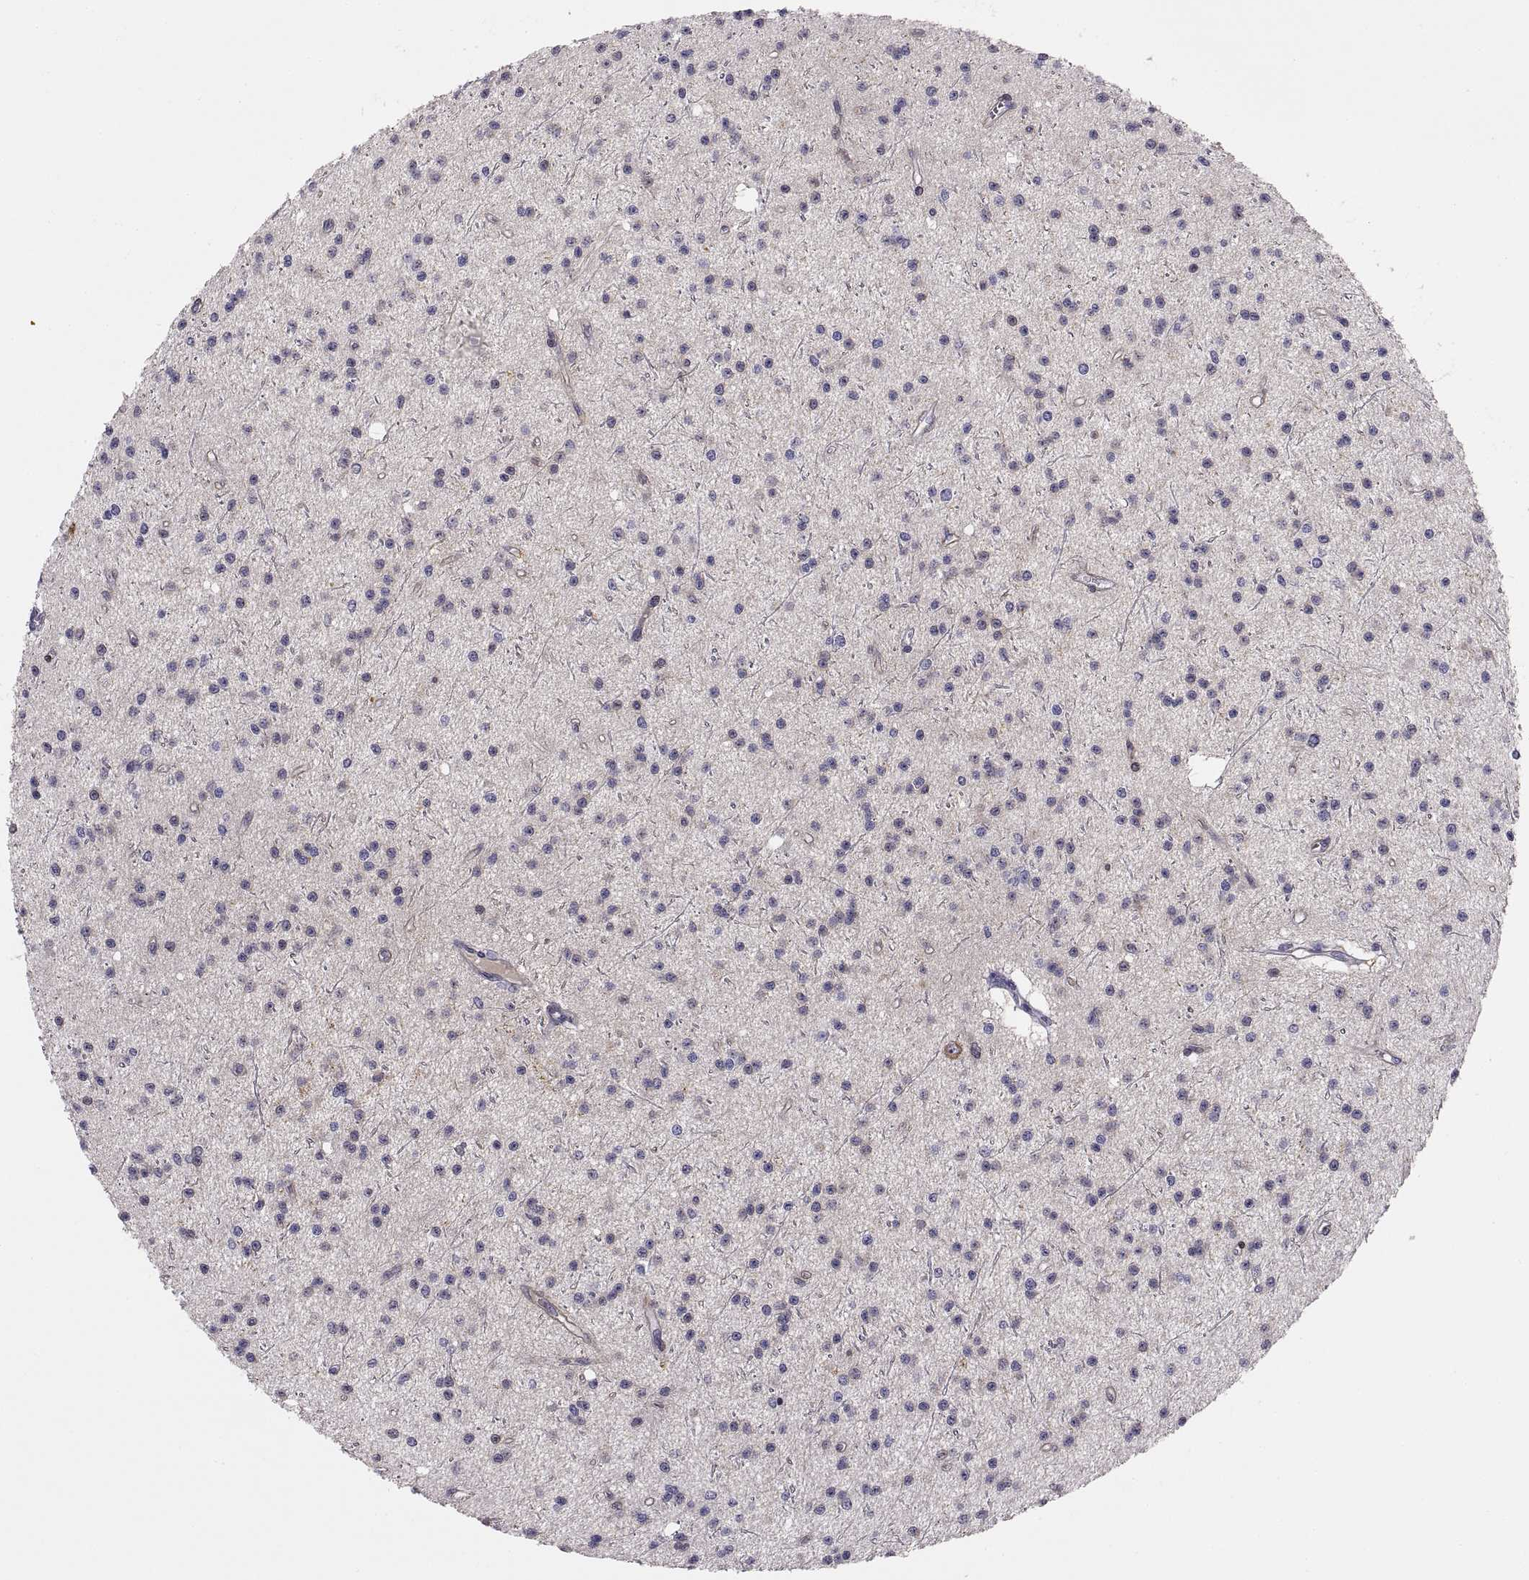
{"staining": {"intensity": "negative", "quantity": "none", "location": "none"}, "tissue": "glioma", "cell_type": "Tumor cells", "image_type": "cancer", "snomed": [{"axis": "morphology", "description": "Glioma, malignant, Low grade"}, {"axis": "topography", "description": "Brain"}], "caption": "Protein analysis of glioma displays no significant staining in tumor cells.", "gene": "STRC", "patient": {"sex": "male", "age": 27}}